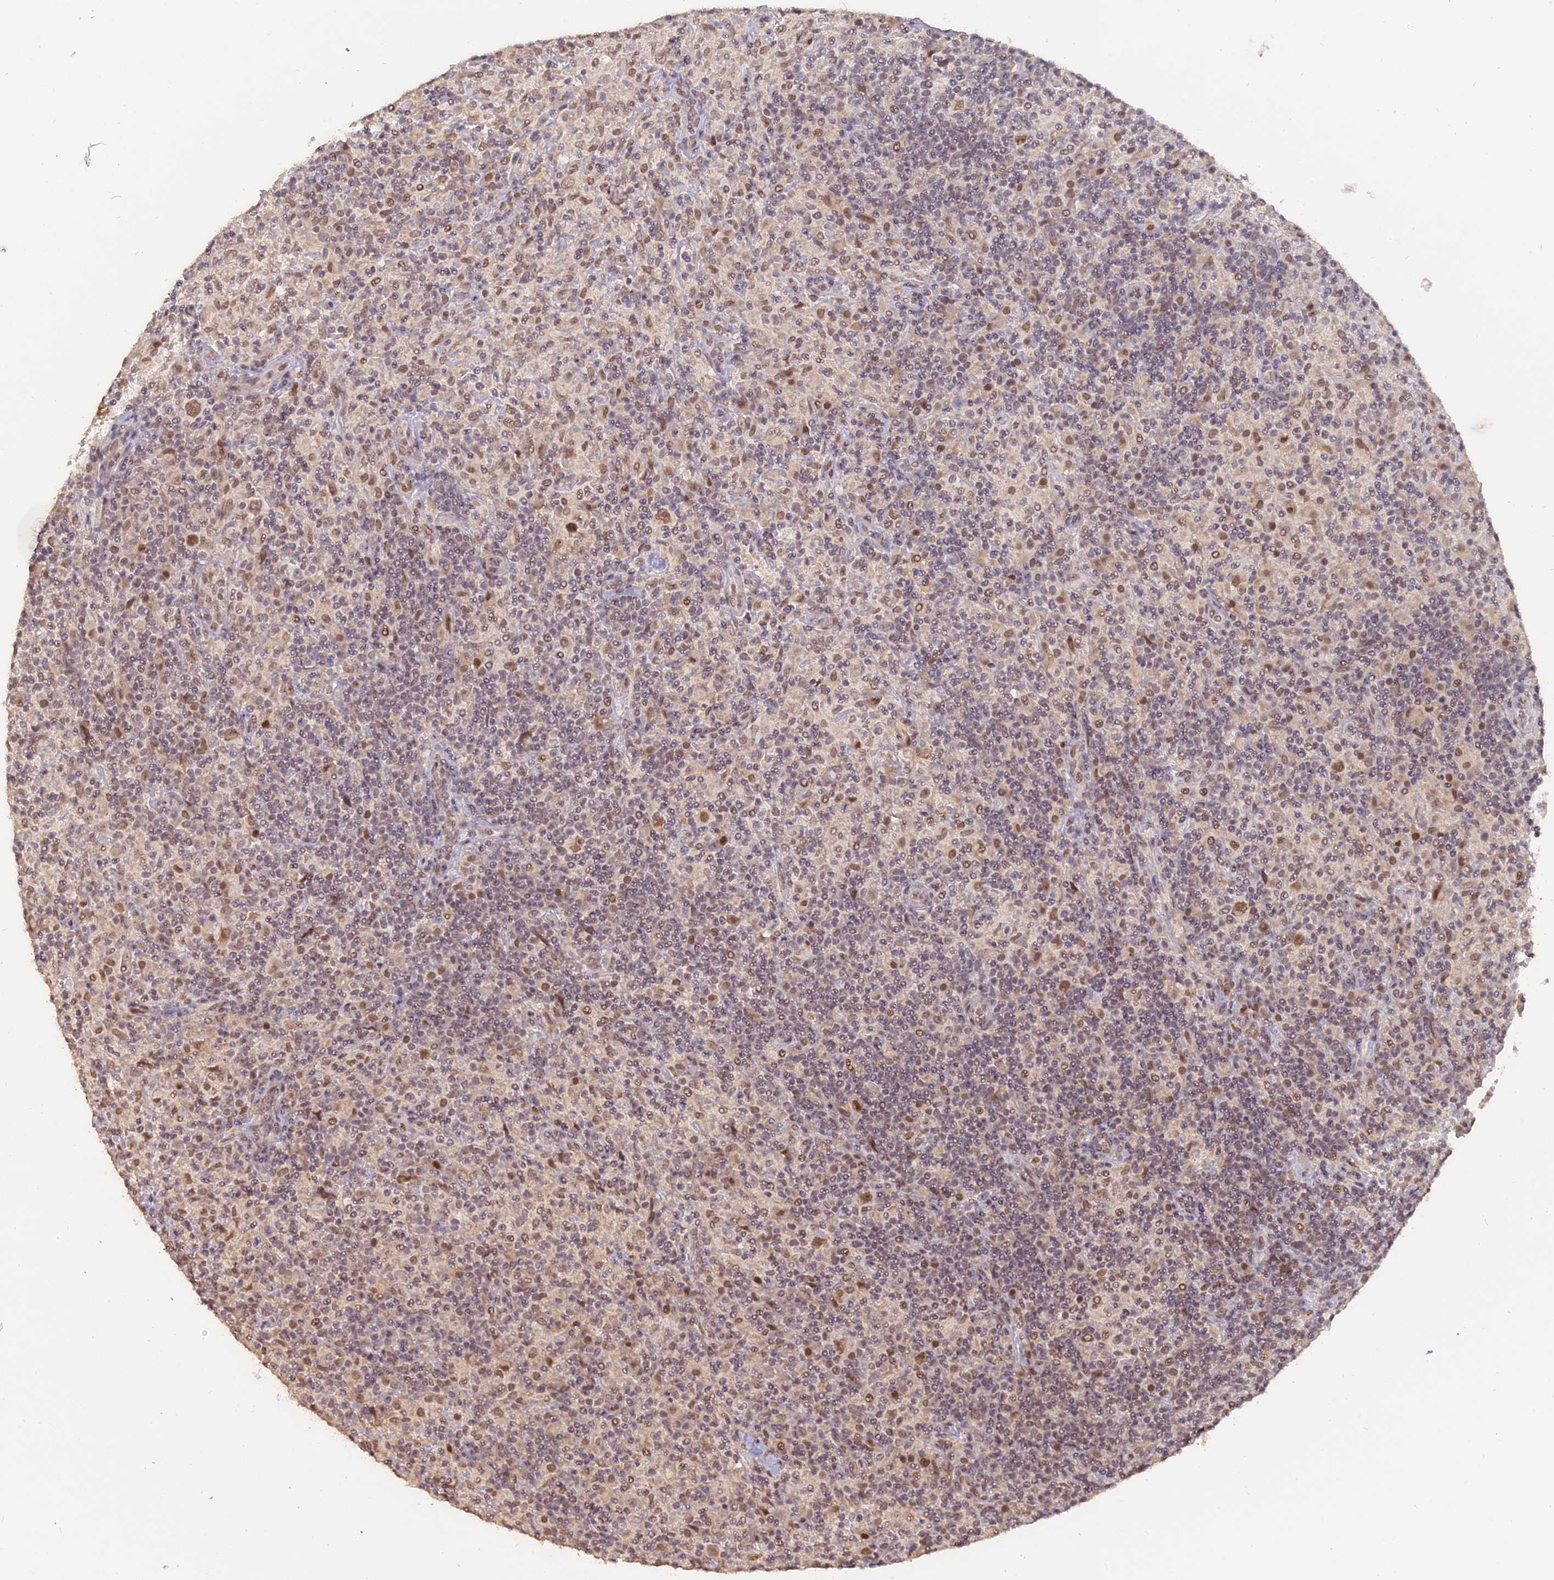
{"staining": {"intensity": "moderate", "quantity": ">75%", "location": "nuclear"}, "tissue": "lymphoma", "cell_type": "Tumor cells", "image_type": "cancer", "snomed": [{"axis": "morphology", "description": "Hodgkin's disease, NOS"}, {"axis": "topography", "description": "Lymph node"}], "caption": "This is a micrograph of IHC staining of lymphoma, which shows moderate staining in the nuclear of tumor cells.", "gene": "NR1H3", "patient": {"sex": "male", "age": 70}}